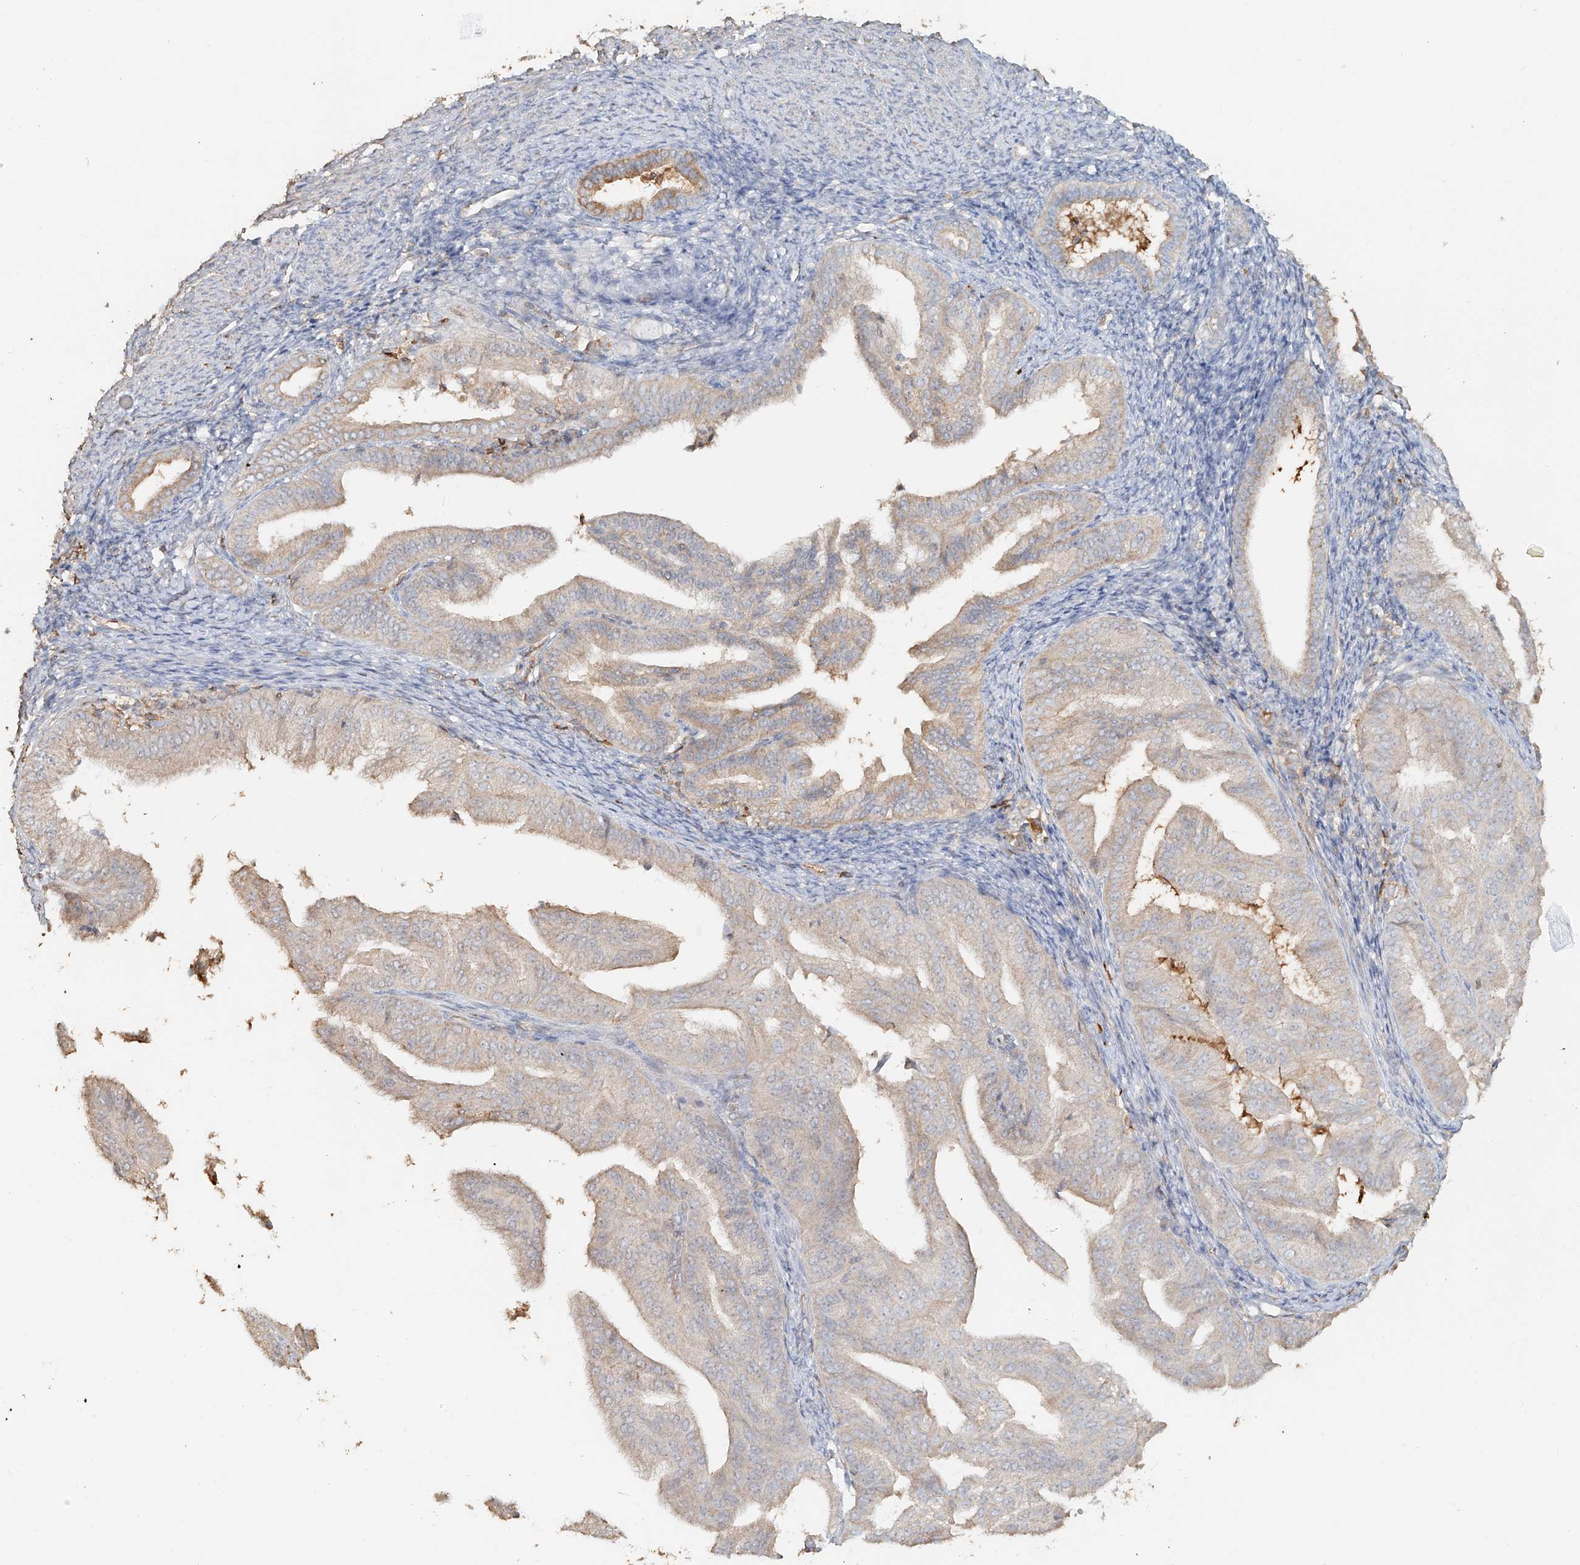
{"staining": {"intensity": "negative", "quantity": "none", "location": "none"}, "tissue": "endometrial cancer", "cell_type": "Tumor cells", "image_type": "cancer", "snomed": [{"axis": "morphology", "description": "Adenocarcinoma, NOS"}, {"axis": "topography", "description": "Endometrium"}], "caption": "The immunohistochemistry (IHC) histopathology image has no significant expression in tumor cells of endometrial cancer (adenocarcinoma) tissue.", "gene": "NPHS1", "patient": {"sex": "female", "age": 58}}